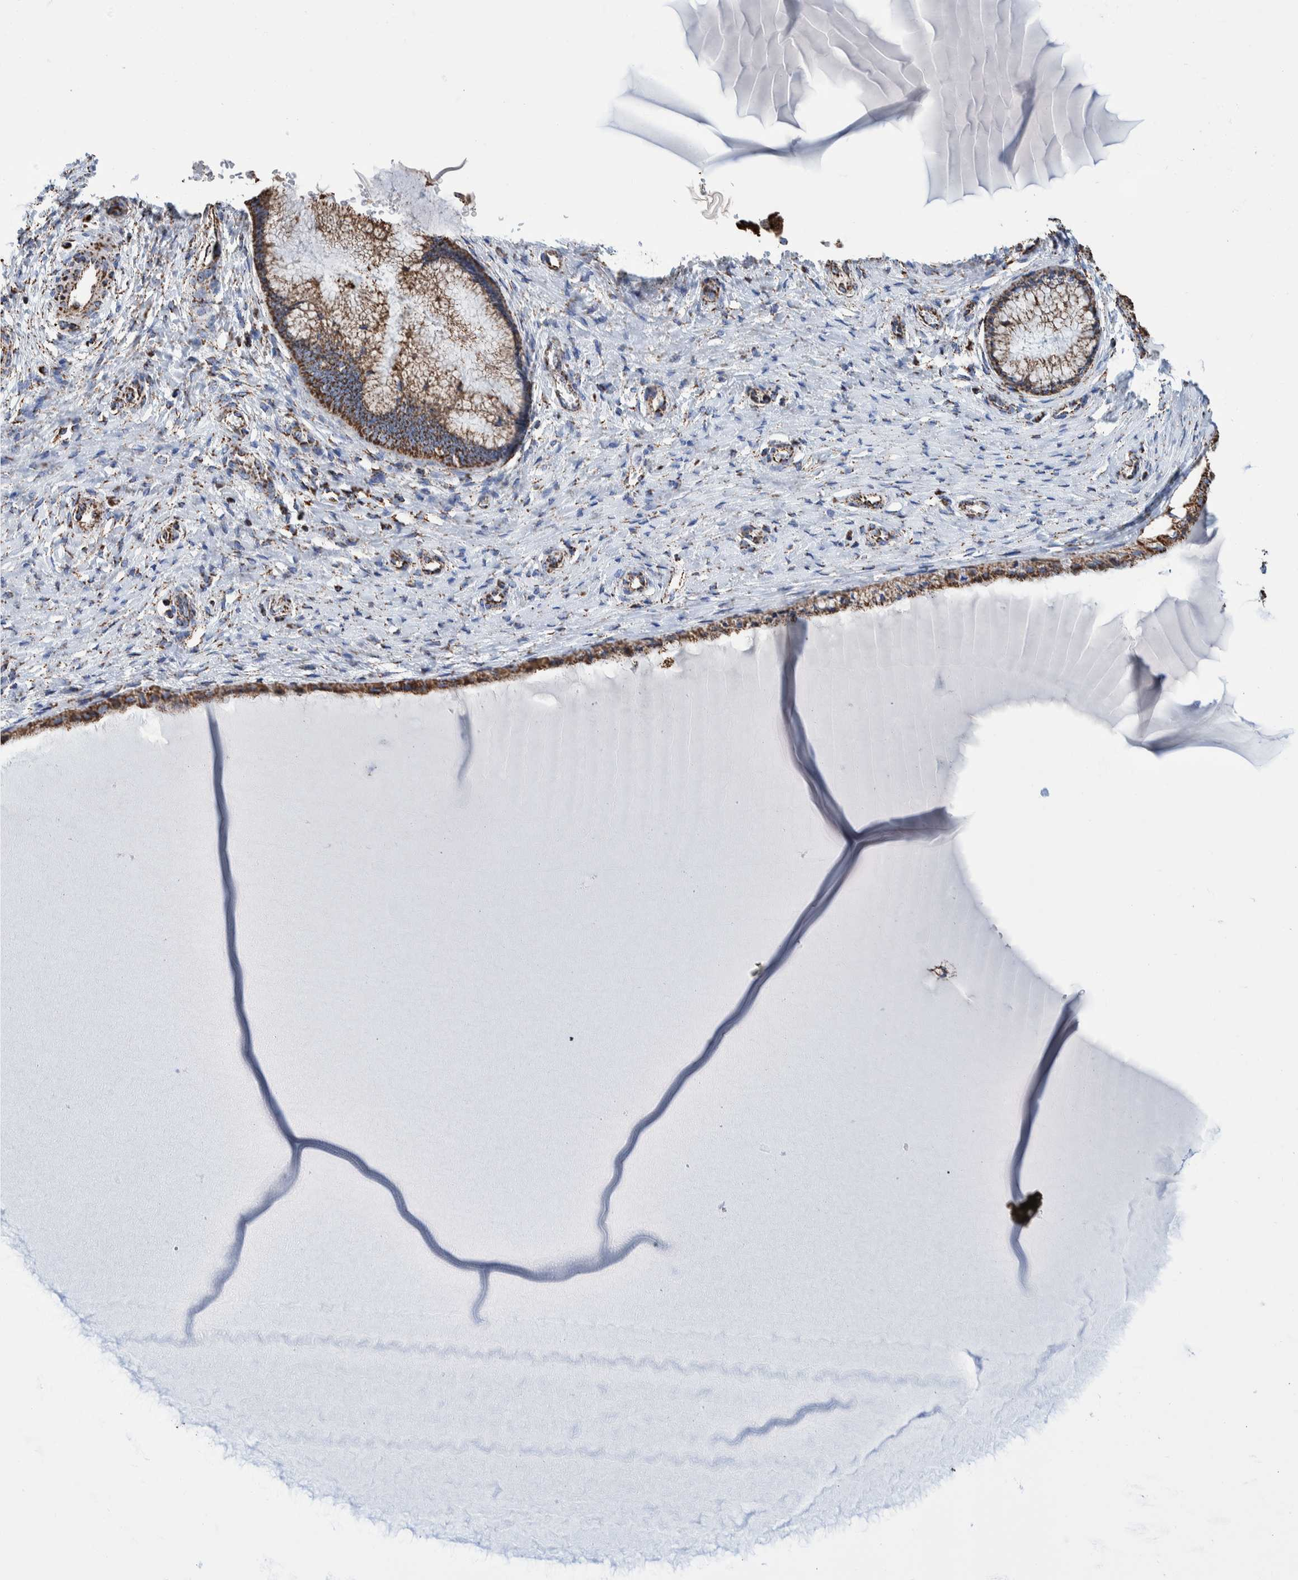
{"staining": {"intensity": "moderate", "quantity": ">75%", "location": "cytoplasmic/membranous"}, "tissue": "cervix", "cell_type": "Glandular cells", "image_type": "normal", "snomed": [{"axis": "morphology", "description": "Normal tissue, NOS"}, {"axis": "topography", "description": "Cervix"}], "caption": "Cervix stained with a brown dye exhibits moderate cytoplasmic/membranous positive positivity in approximately >75% of glandular cells.", "gene": "VPS26C", "patient": {"sex": "female", "age": 55}}